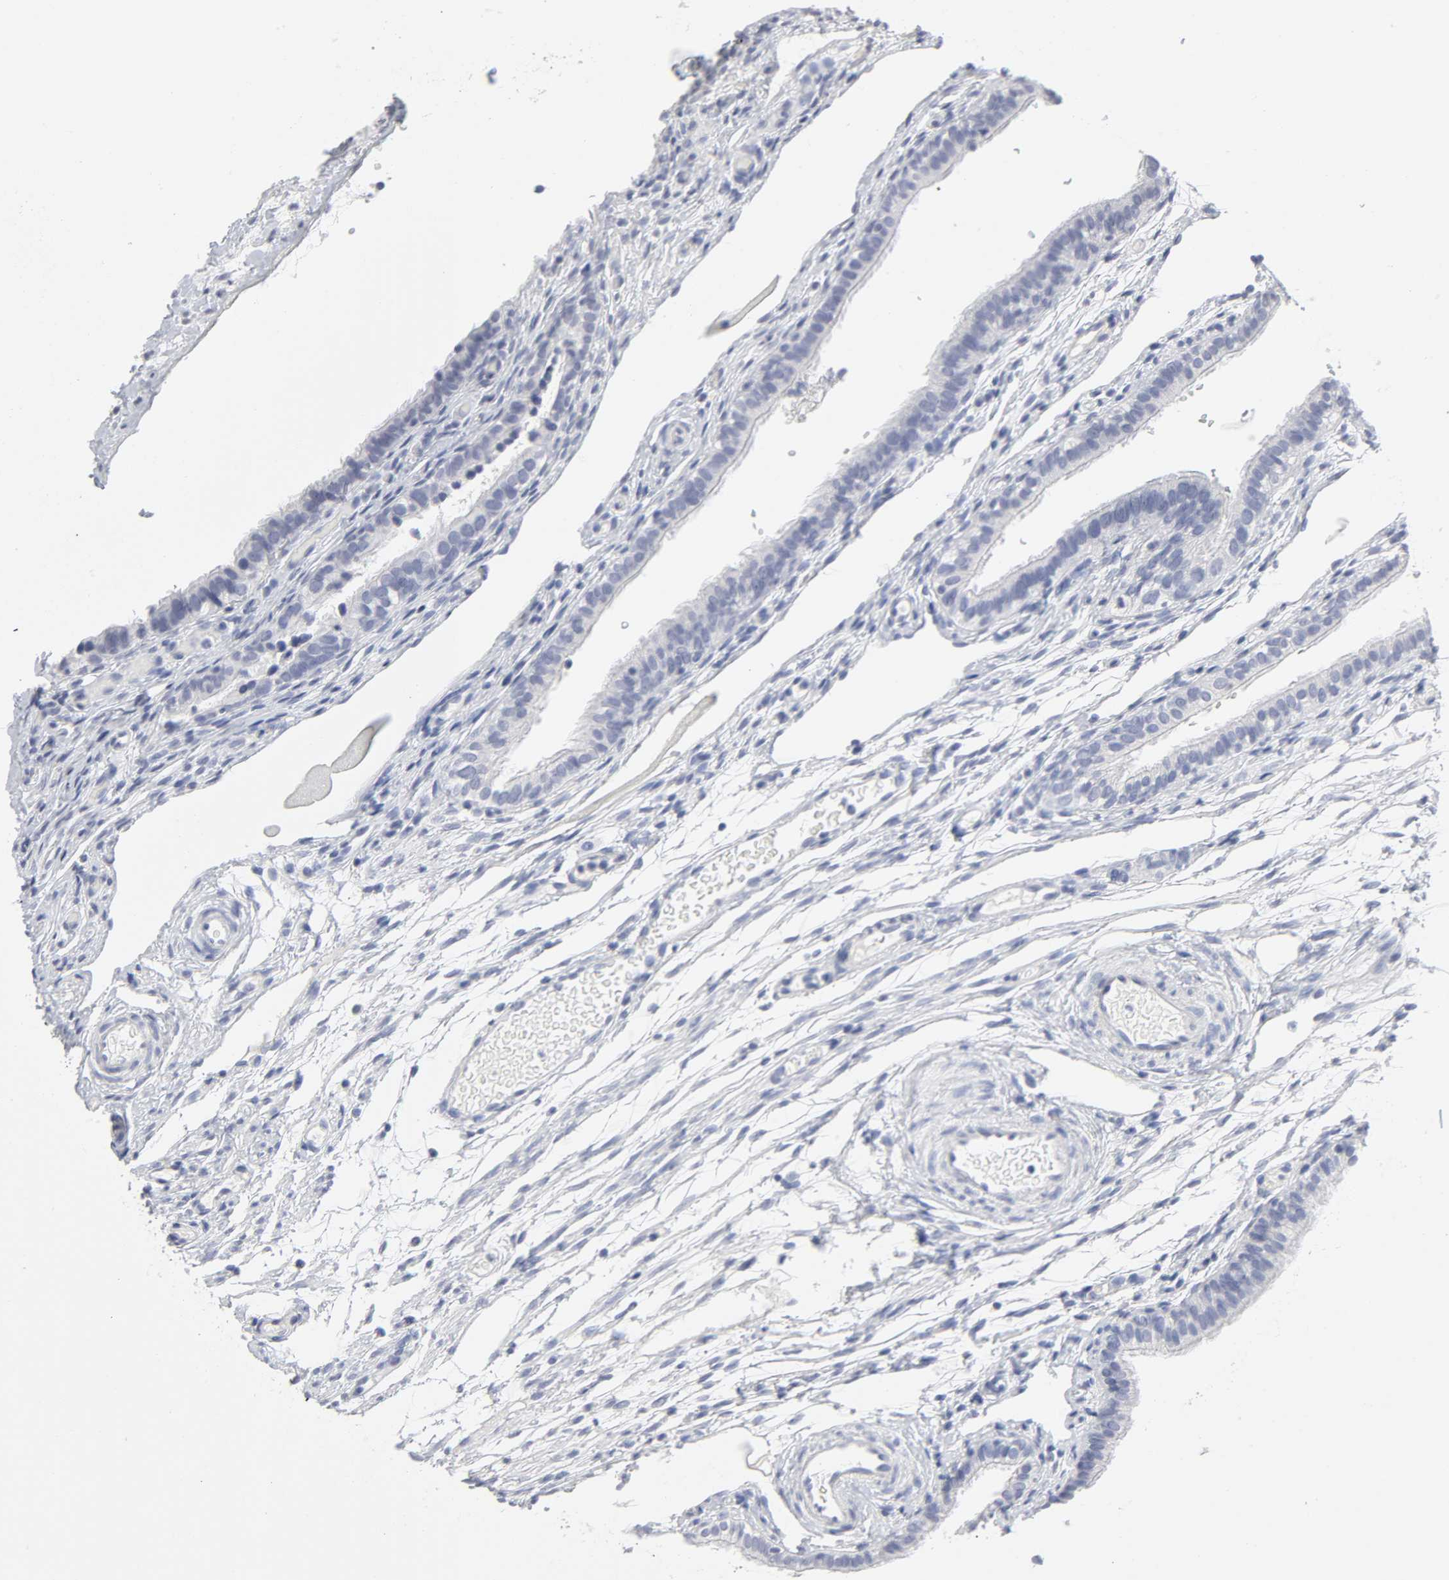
{"staining": {"intensity": "negative", "quantity": "none", "location": "none"}, "tissue": "fallopian tube", "cell_type": "Glandular cells", "image_type": "normal", "snomed": [{"axis": "morphology", "description": "Normal tissue, NOS"}, {"axis": "morphology", "description": "Dermoid, NOS"}, {"axis": "topography", "description": "Fallopian tube"}], "caption": "A photomicrograph of fallopian tube stained for a protein demonstrates no brown staining in glandular cells.", "gene": "SLCO1B3", "patient": {"sex": "female", "age": 33}}